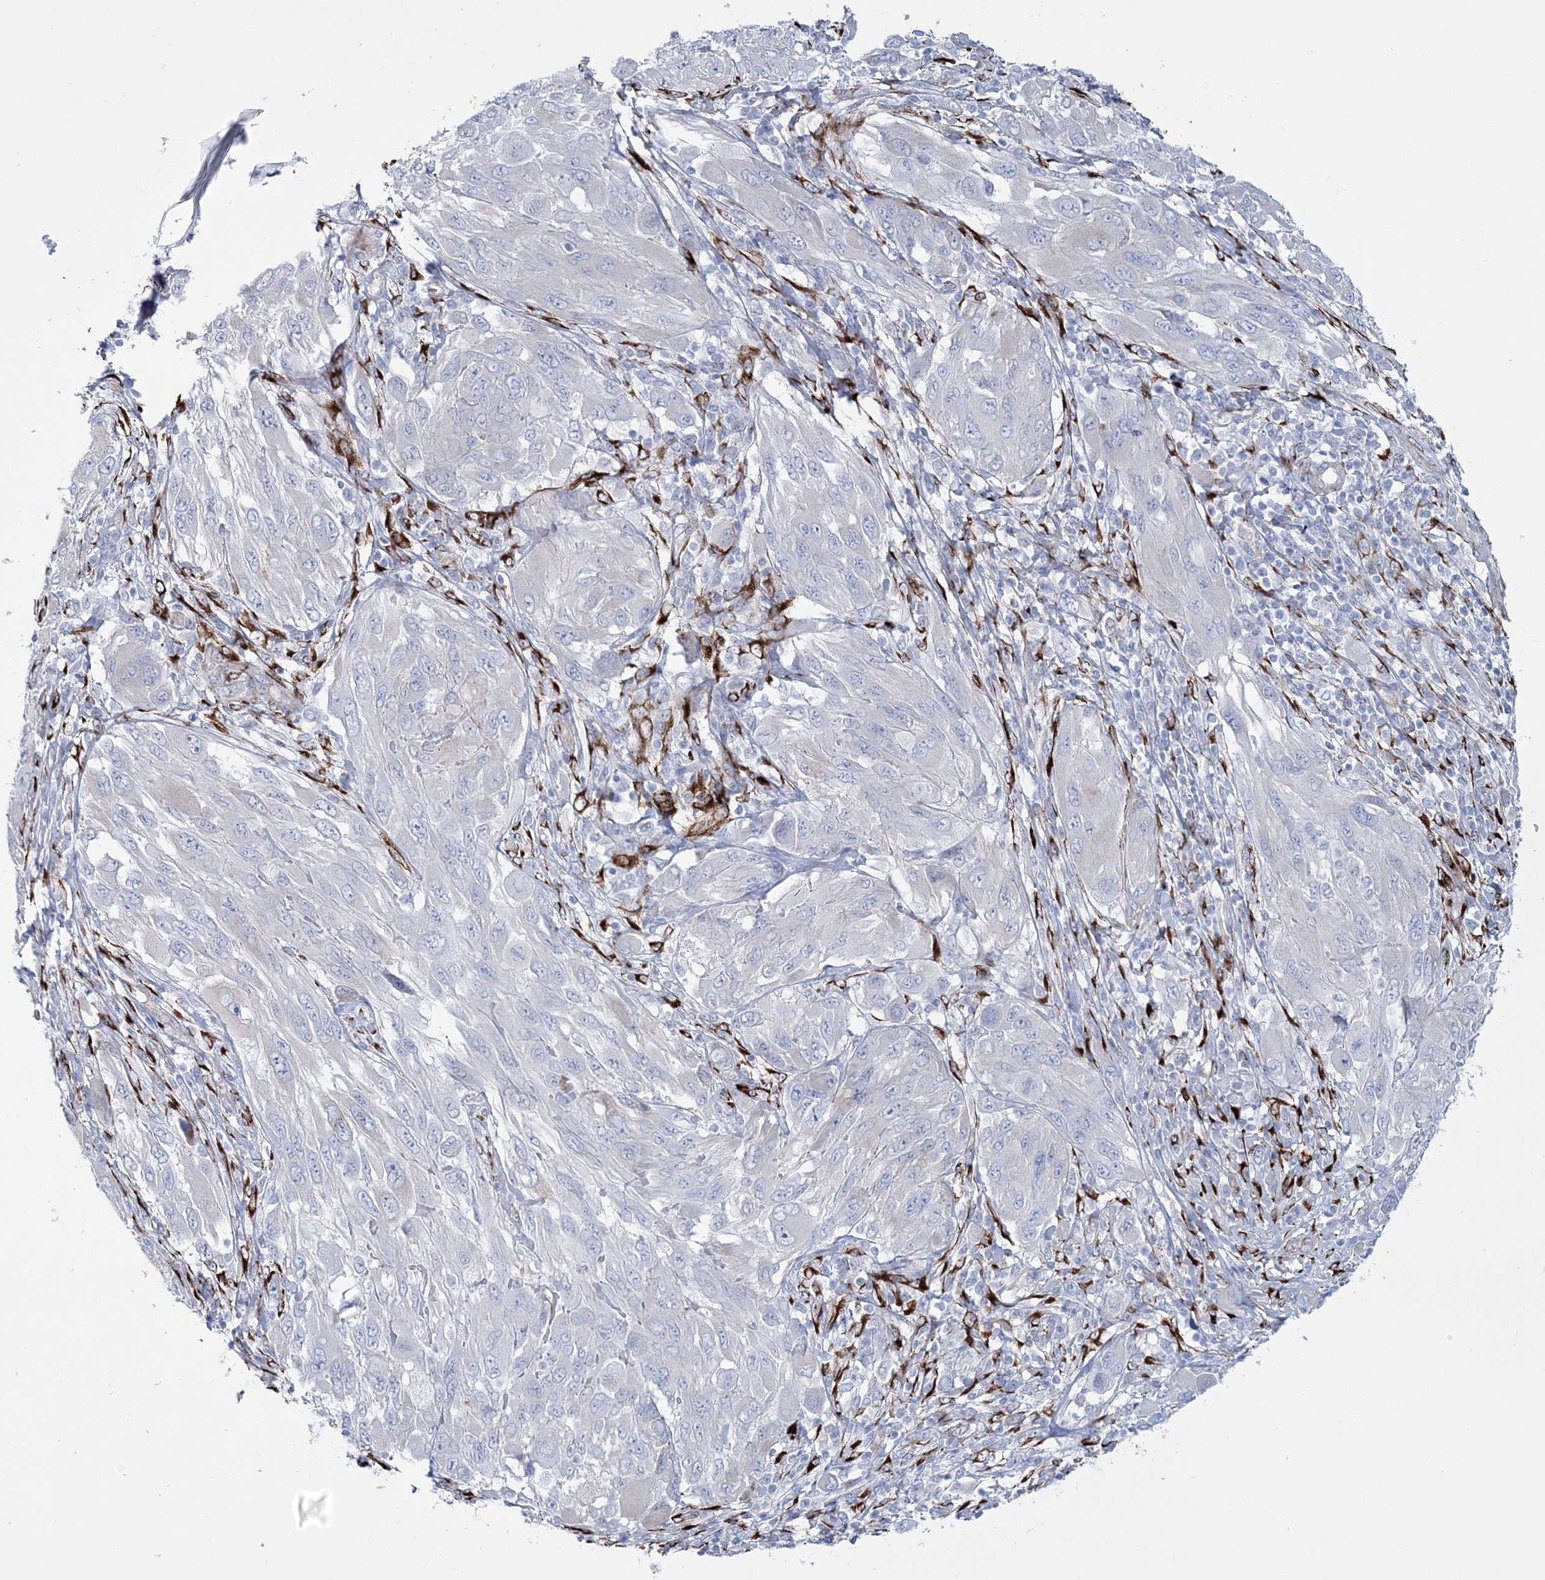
{"staining": {"intensity": "negative", "quantity": "none", "location": "none"}, "tissue": "melanoma", "cell_type": "Tumor cells", "image_type": "cancer", "snomed": [{"axis": "morphology", "description": "Malignant melanoma, NOS"}, {"axis": "topography", "description": "Skin"}], "caption": "A high-resolution histopathology image shows IHC staining of malignant melanoma, which demonstrates no significant expression in tumor cells.", "gene": "RAB11FIP5", "patient": {"sex": "female", "age": 91}}